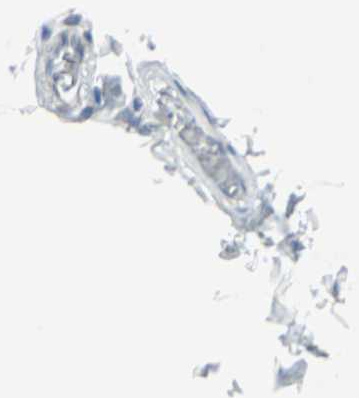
{"staining": {"intensity": "negative", "quantity": "none", "location": "none"}, "tissue": "adipose tissue", "cell_type": "Adipocytes", "image_type": "normal", "snomed": [{"axis": "morphology", "description": "Normal tissue, NOS"}, {"axis": "topography", "description": "Soft tissue"}], "caption": "Immunohistochemical staining of normal human adipose tissue exhibits no significant expression in adipocytes. The staining was performed using DAB to visualize the protein expression in brown, while the nuclei were stained in blue with hematoxylin (Magnification: 20x).", "gene": "SNUPN", "patient": {"sex": "male", "age": 26}}